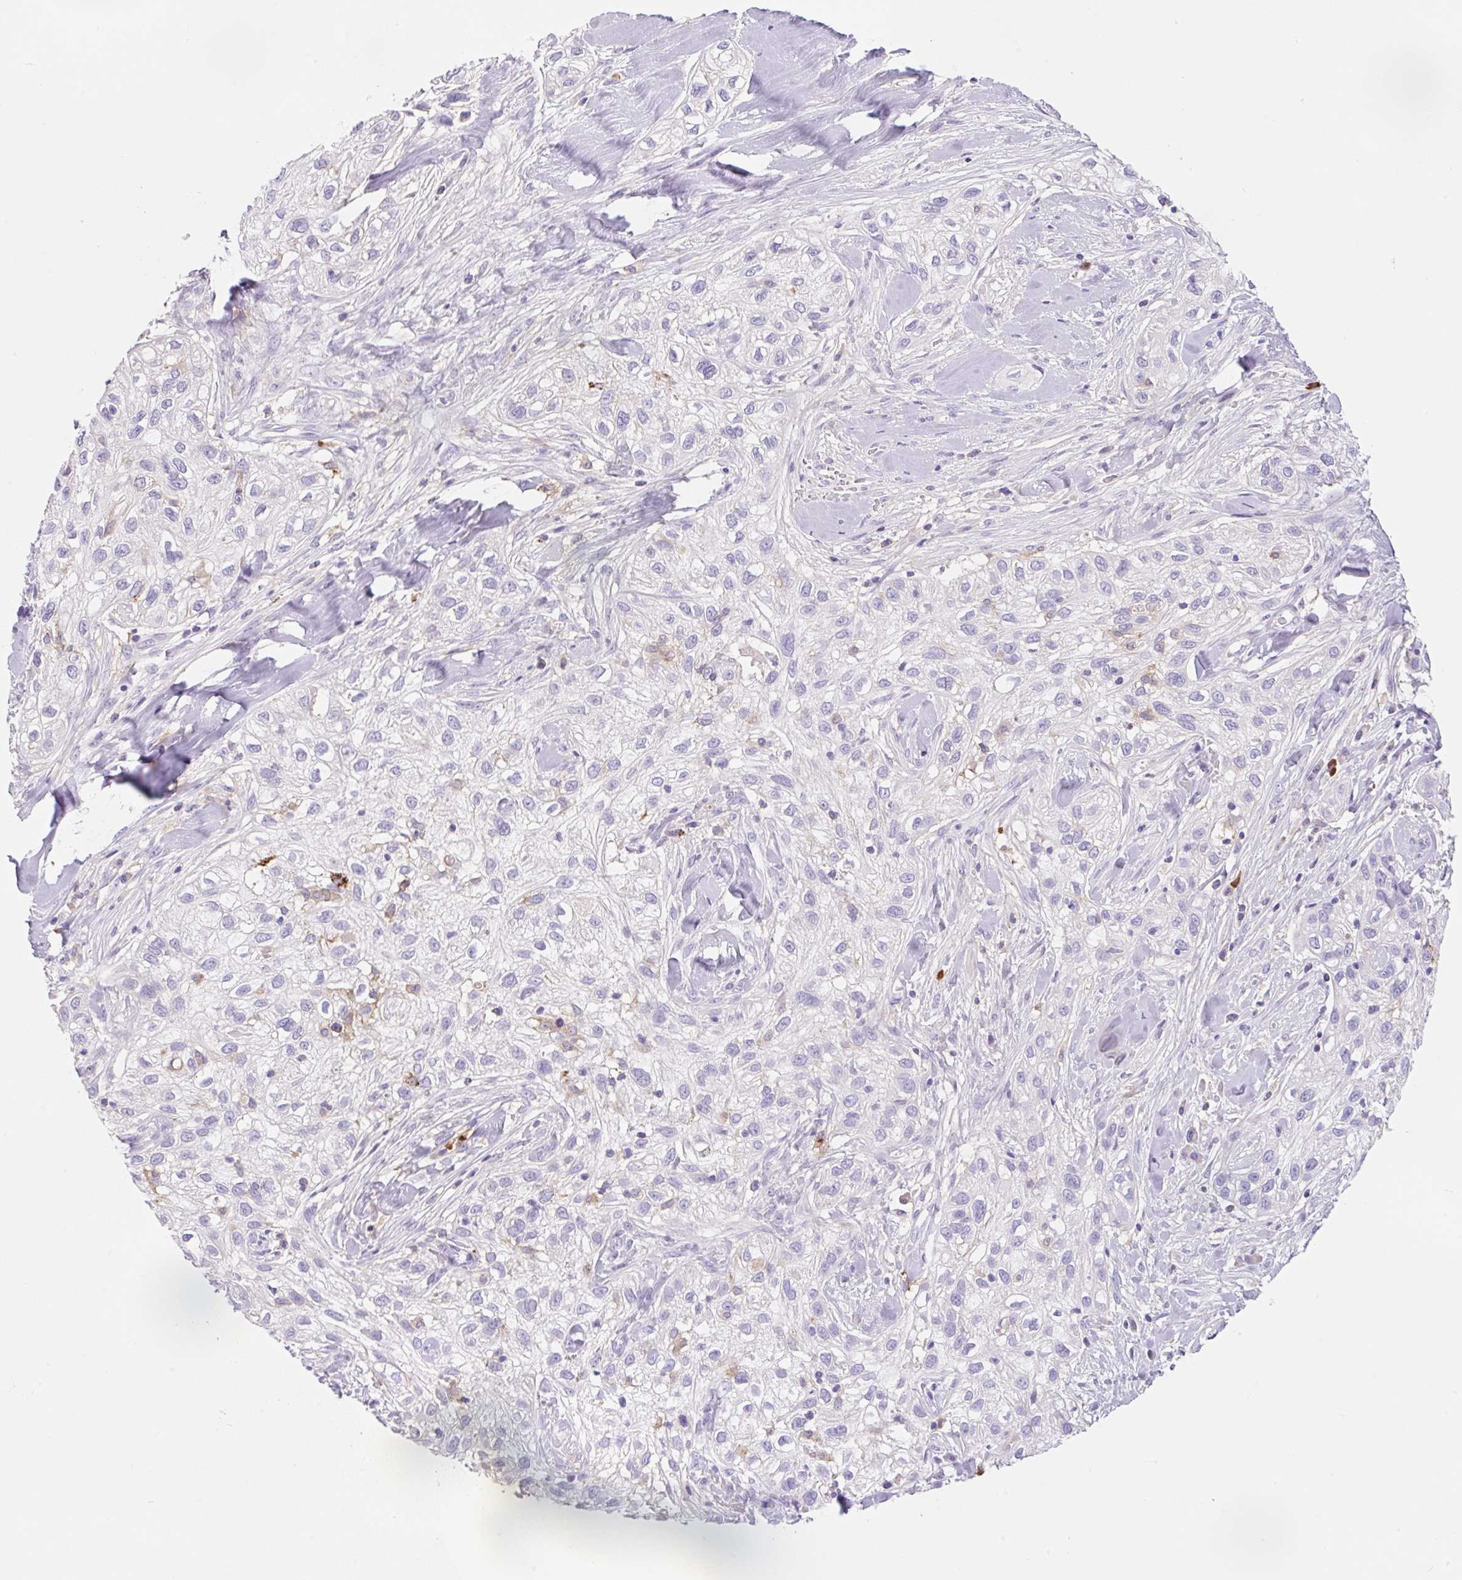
{"staining": {"intensity": "negative", "quantity": "none", "location": "none"}, "tissue": "skin cancer", "cell_type": "Tumor cells", "image_type": "cancer", "snomed": [{"axis": "morphology", "description": "Squamous cell carcinoma, NOS"}, {"axis": "topography", "description": "Skin"}], "caption": "DAB immunohistochemical staining of human skin cancer (squamous cell carcinoma) demonstrates no significant staining in tumor cells. (Stains: DAB IHC with hematoxylin counter stain, Microscopy: brightfield microscopy at high magnification).", "gene": "TDRD15", "patient": {"sex": "male", "age": 82}}